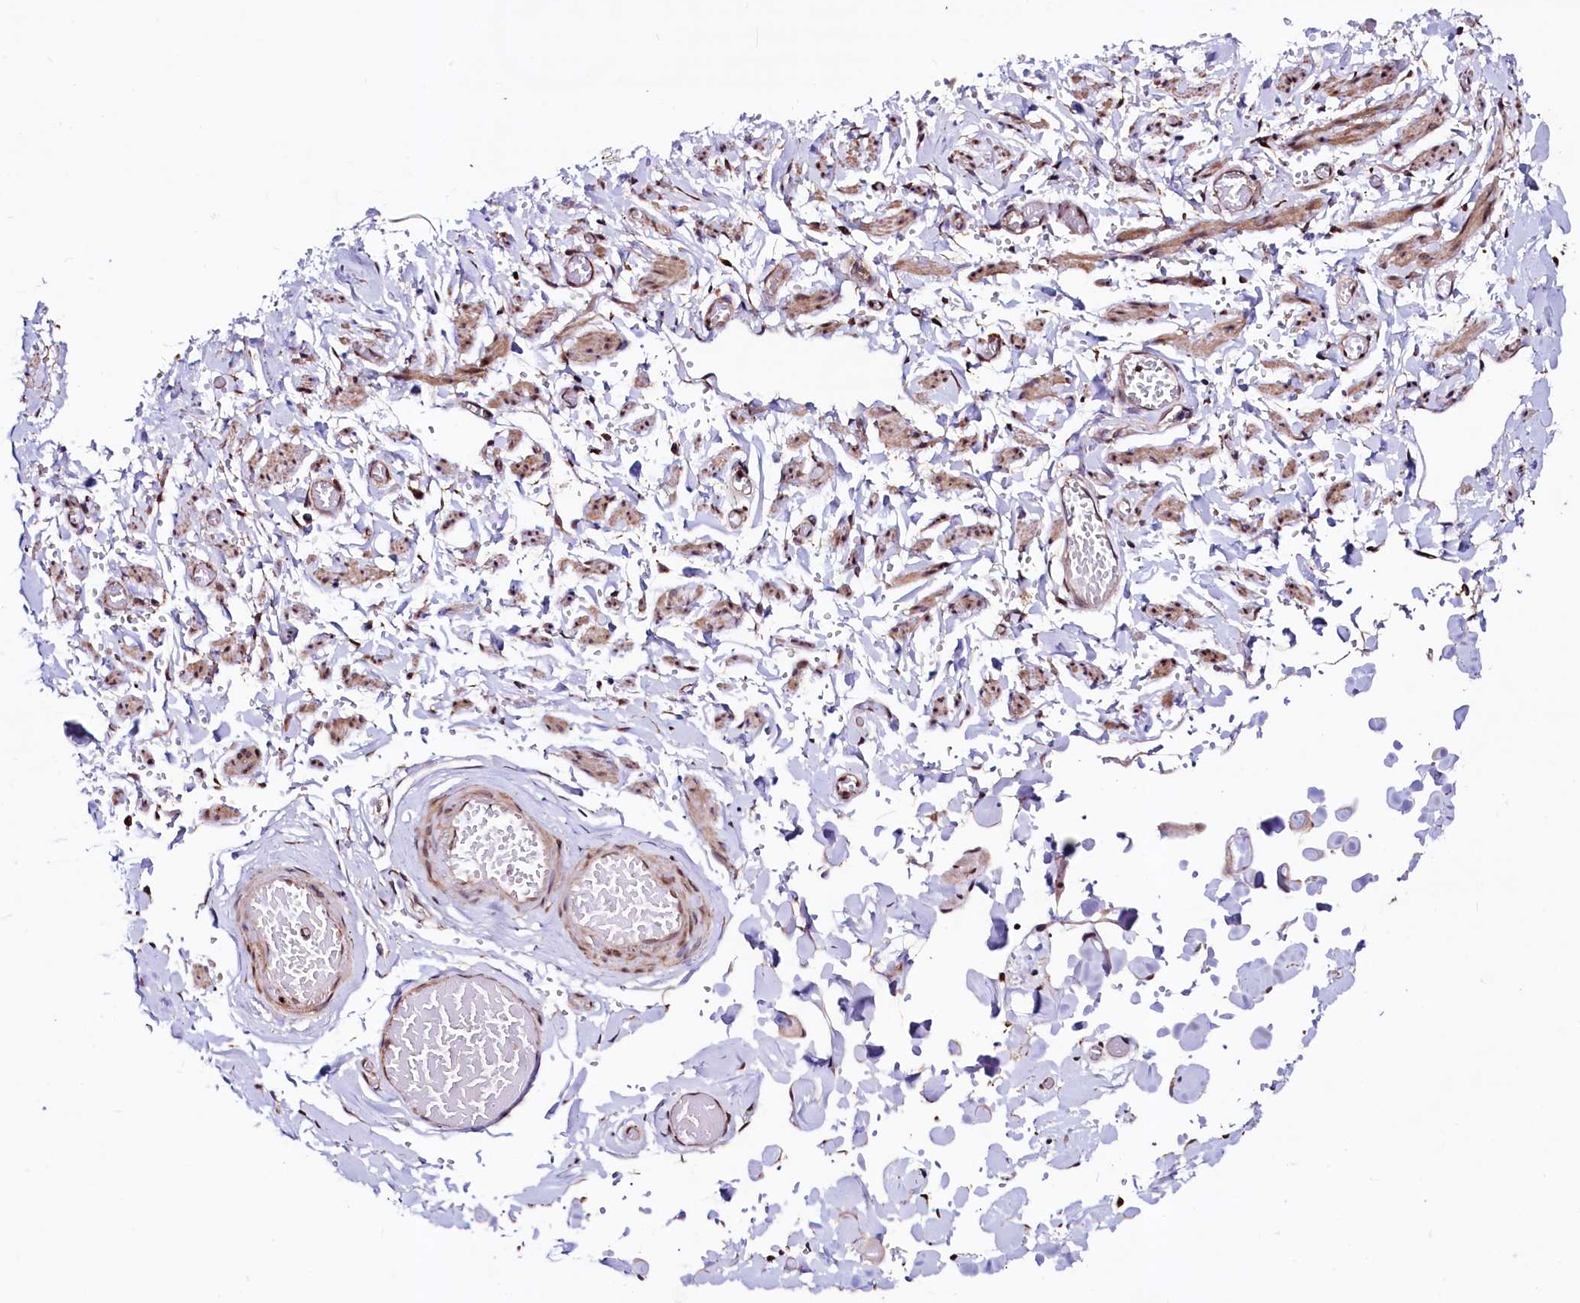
{"staining": {"intensity": "weak", "quantity": "<25%", "location": "cytoplasmic/membranous"}, "tissue": "adipose tissue", "cell_type": "Adipocytes", "image_type": "normal", "snomed": [{"axis": "morphology", "description": "Normal tissue, NOS"}, {"axis": "topography", "description": "Vascular tissue"}, {"axis": "topography", "description": "Fallopian tube"}, {"axis": "topography", "description": "Ovary"}], "caption": "IHC histopathology image of normal human adipose tissue stained for a protein (brown), which exhibits no positivity in adipocytes.", "gene": "C5orf15", "patient": {"sex": "female", "age": 67}}